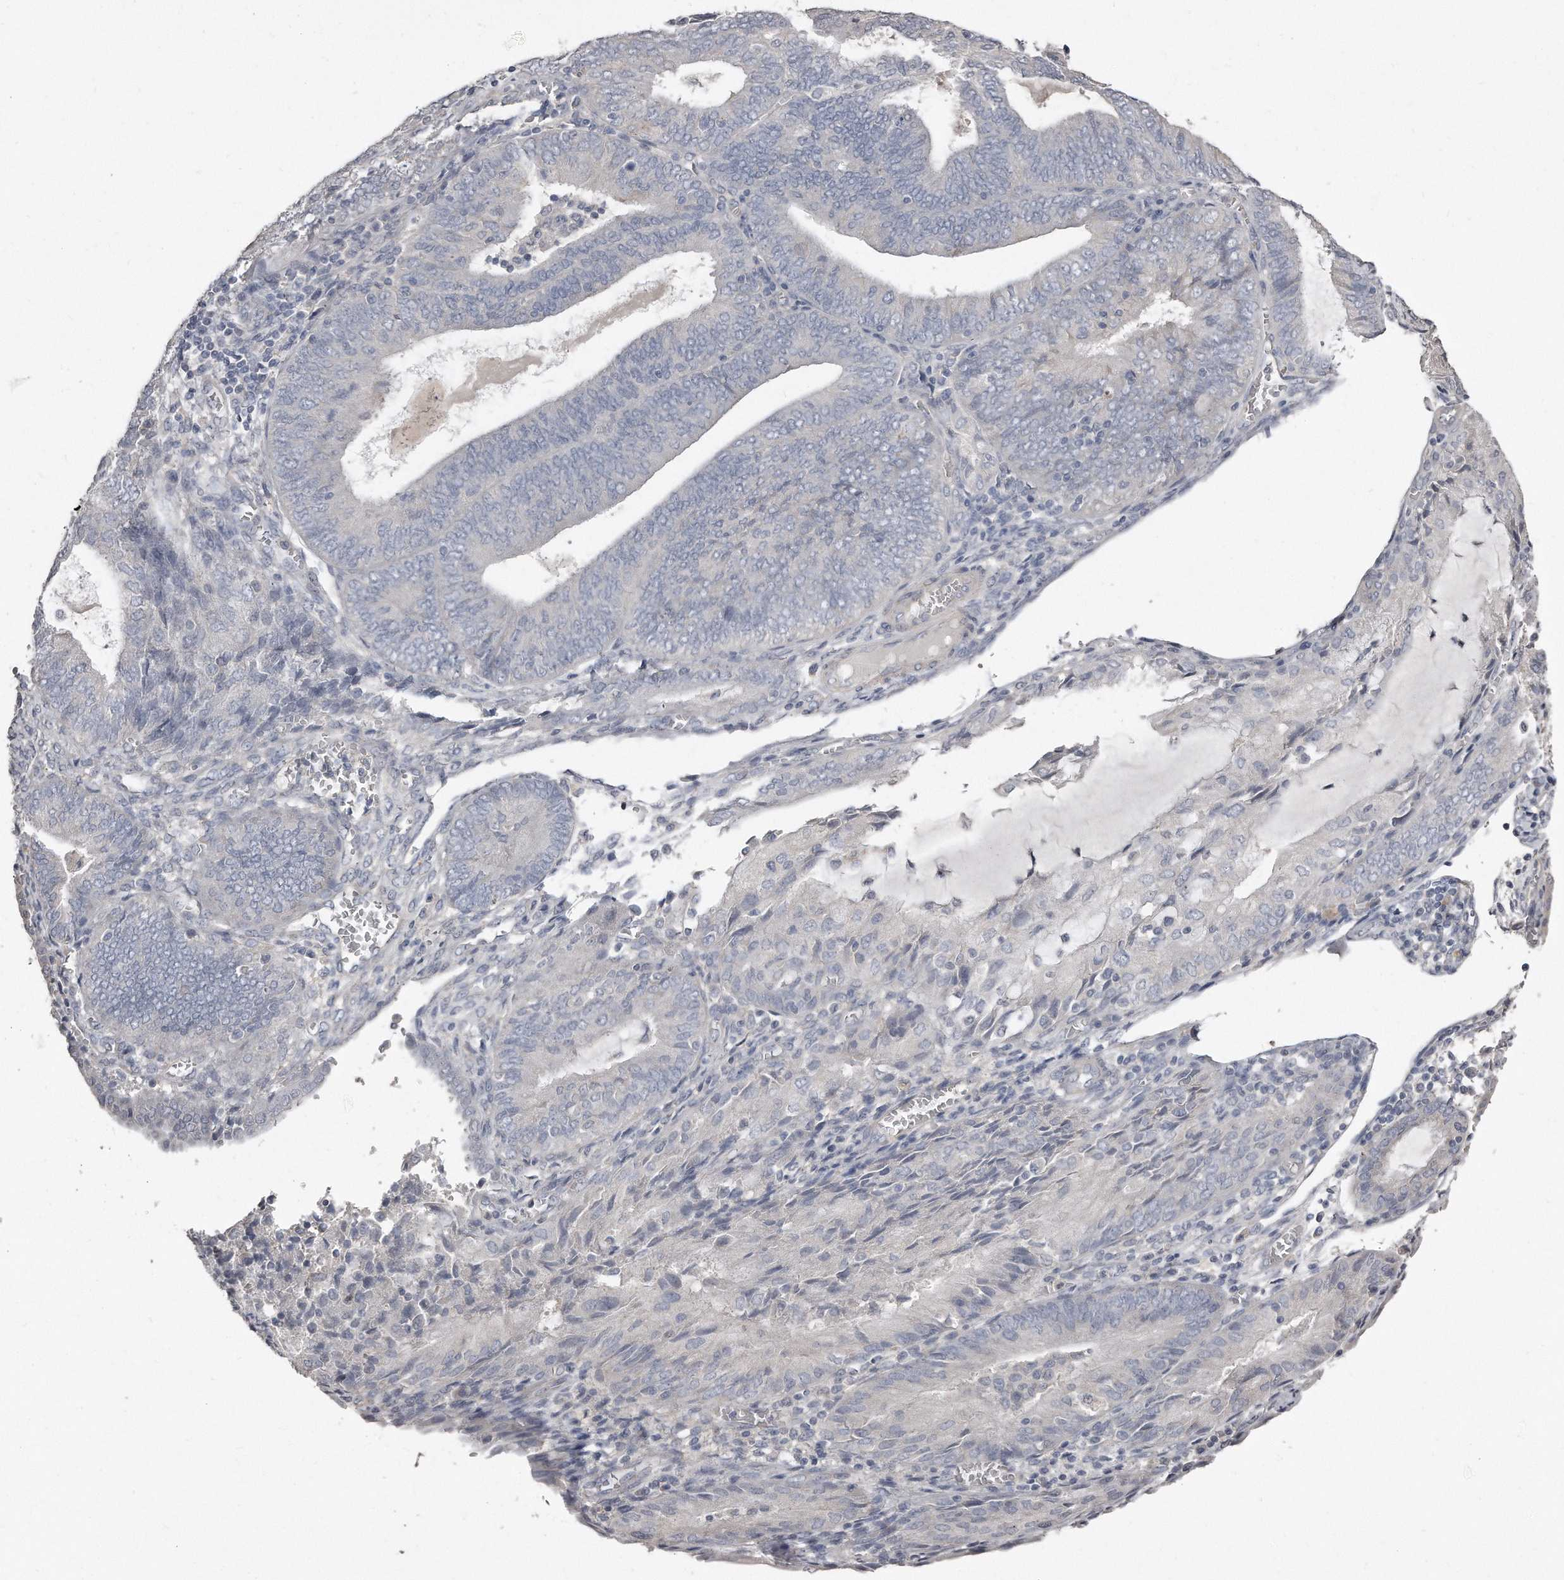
{"staining": {"intensity": "negative", "quantity": "none", "location": "none"}, "tissue": "endometrial cancer", "cell_type": "Tumor cells", "image_type": "cancer", "snomed": [{"axis": "morphology", "description": "Adenocarcinoma, NOS"}, {"axis": "topography", "description": "Endometrium"}], "caption": "Micrograph shows no significant protein expression in tumor cells of endometrial cancer (adenocarcinoma). Brightfield microscopy of IHC stained with DAB (3,3'-diaminobenzidine) (brown) and hematoxylin (blue), captured at high magnification.", "gene": "LMOD1", "patient": {"sex": "female", "age": 81}}